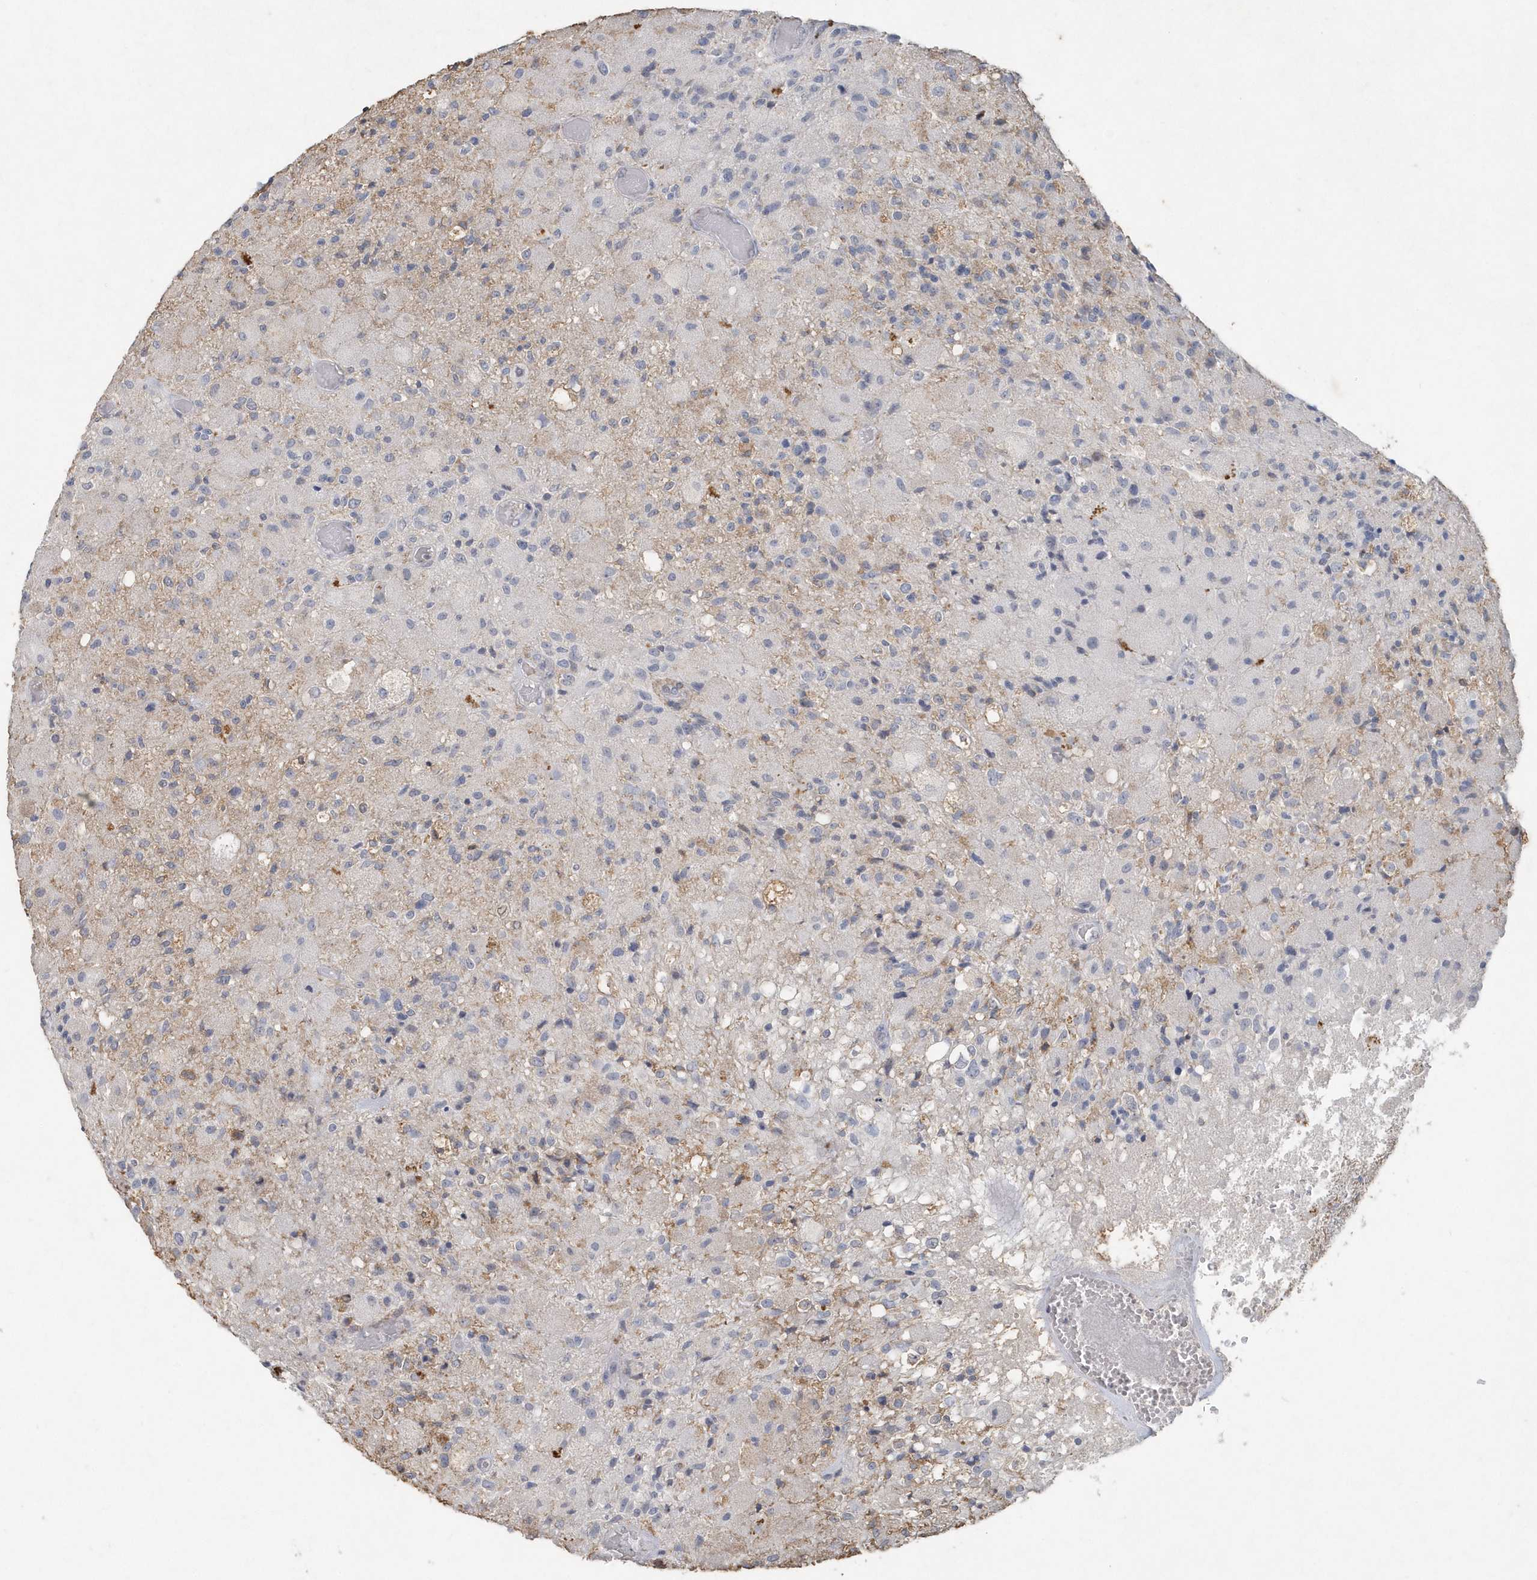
{"staining": {"intensity": "negative", "quantity": "none", "location": "none"}, "tissue": "glioma", "cell_type": "Tumor cells", "image_type": "cancer", "snomed": [{"axis": "morphology", "description": "Normal tissue, NOS"}, {"axis": "morphology", "description": "Glioma, malignant, High grade"}, {"axis": "topography", "description": "Cerebral cortex"}], "caption": "Immunohistochemical staining of human glioma demonstrates no significant positivity in tumor cells. (Brightfield microscopy of DAB immunohistochemistry (IHC) at high magnification).", "gene": "PDCD1", "patient": {"sex": "male", "age": 77}}